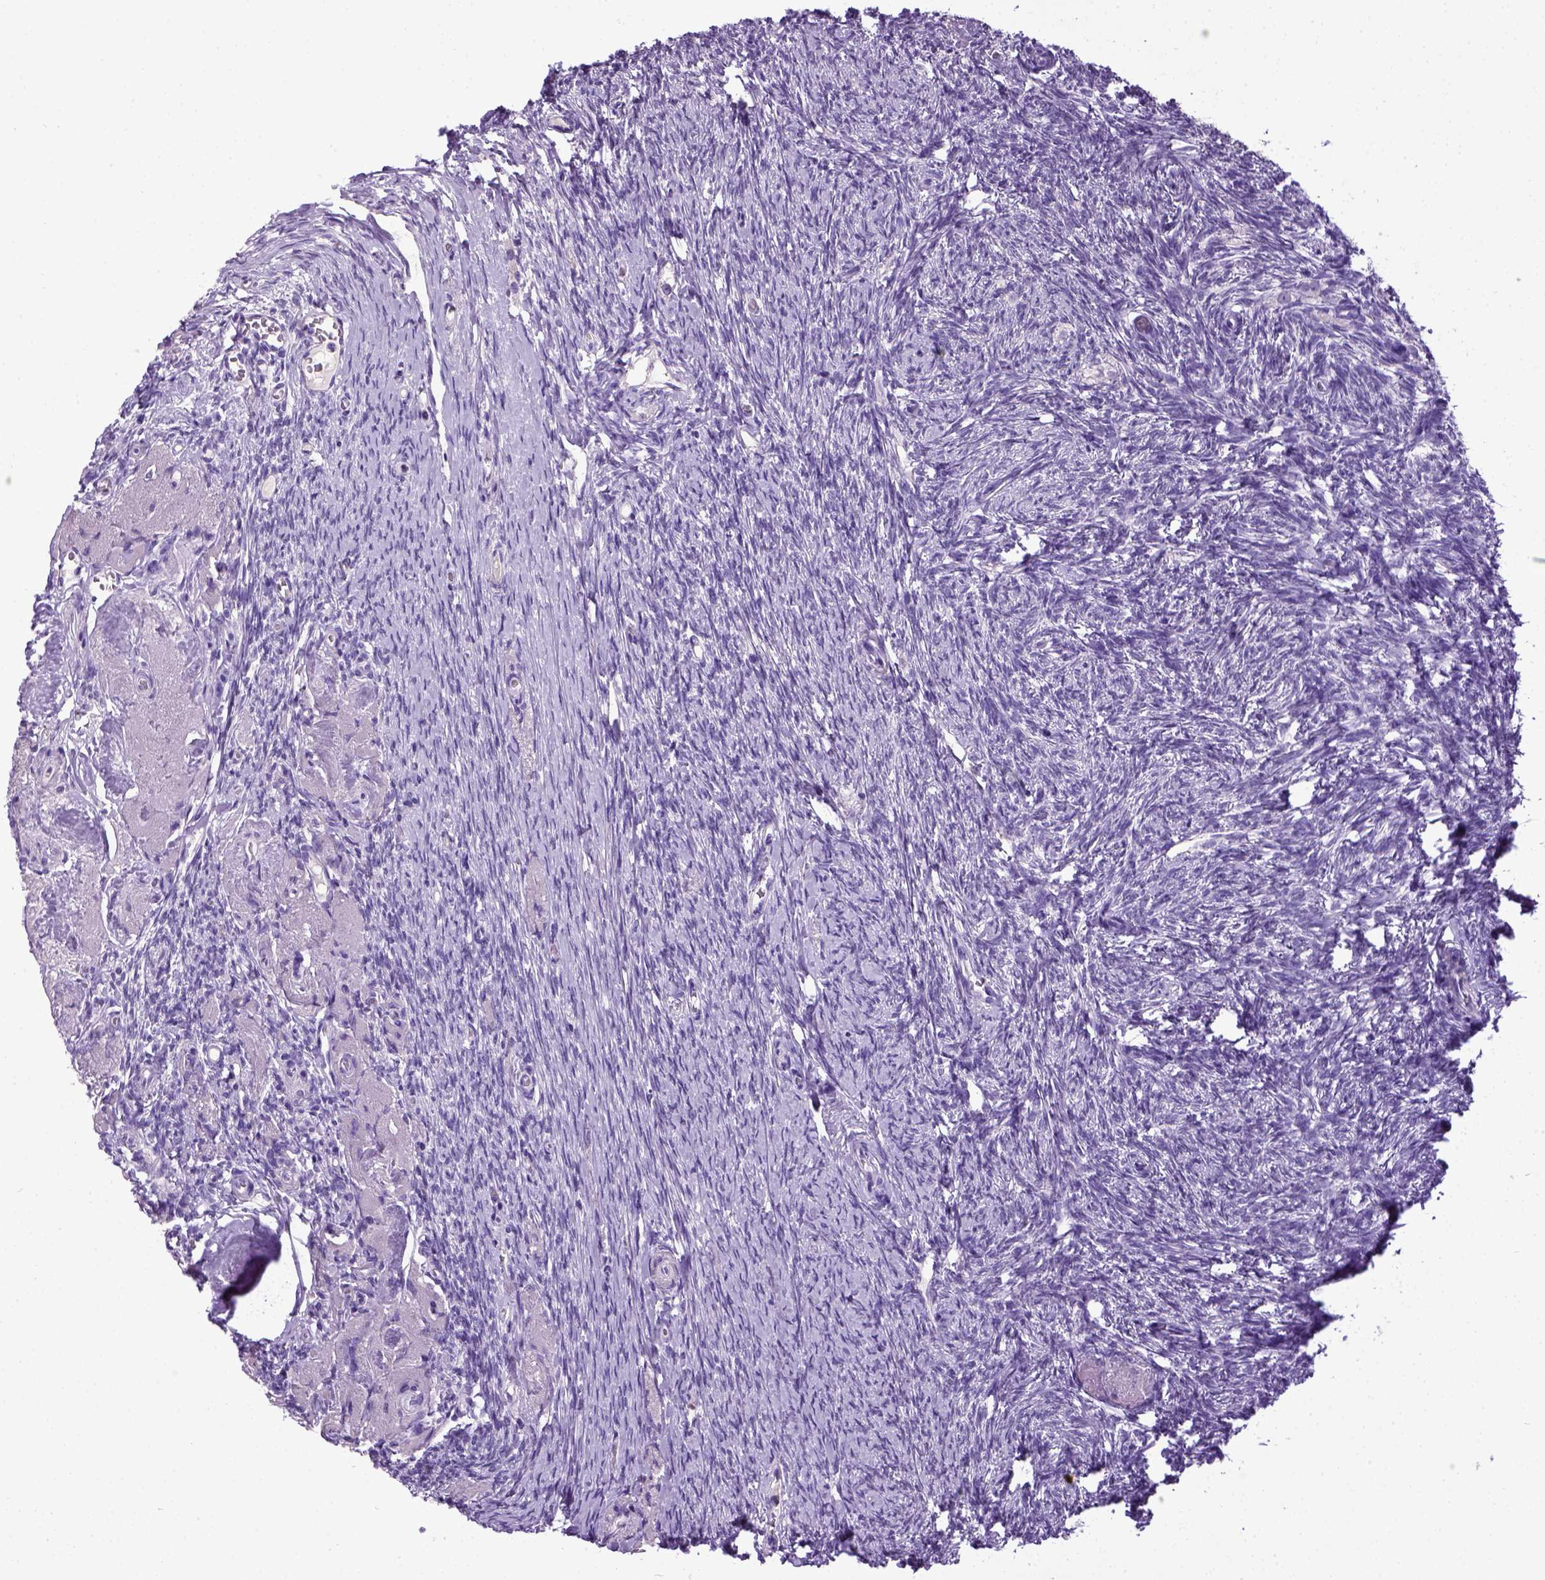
{"staining": {"intensity": "negative", "quantity": "none", "location": "none"}, "tissue": "ovary", "cell_type": "Follicle cells", "image_type": "normal", "snomed": [{"axis": "morphology", "description": "Normal tissue, NOS"}, {"axis": "topography", "description": "Ovary"}], "caption": "High power microscopy photomicrograph of an immunohistochemistry photomicrograph of unremarkable ovary, revealing no significant positivity in follicle cells. (DAB immunohistochemistry (IHC) visualized using brightfield microscopy, high magnification).", "gene": "CDH1", "patient": {"sex": "female", "age": 72}}